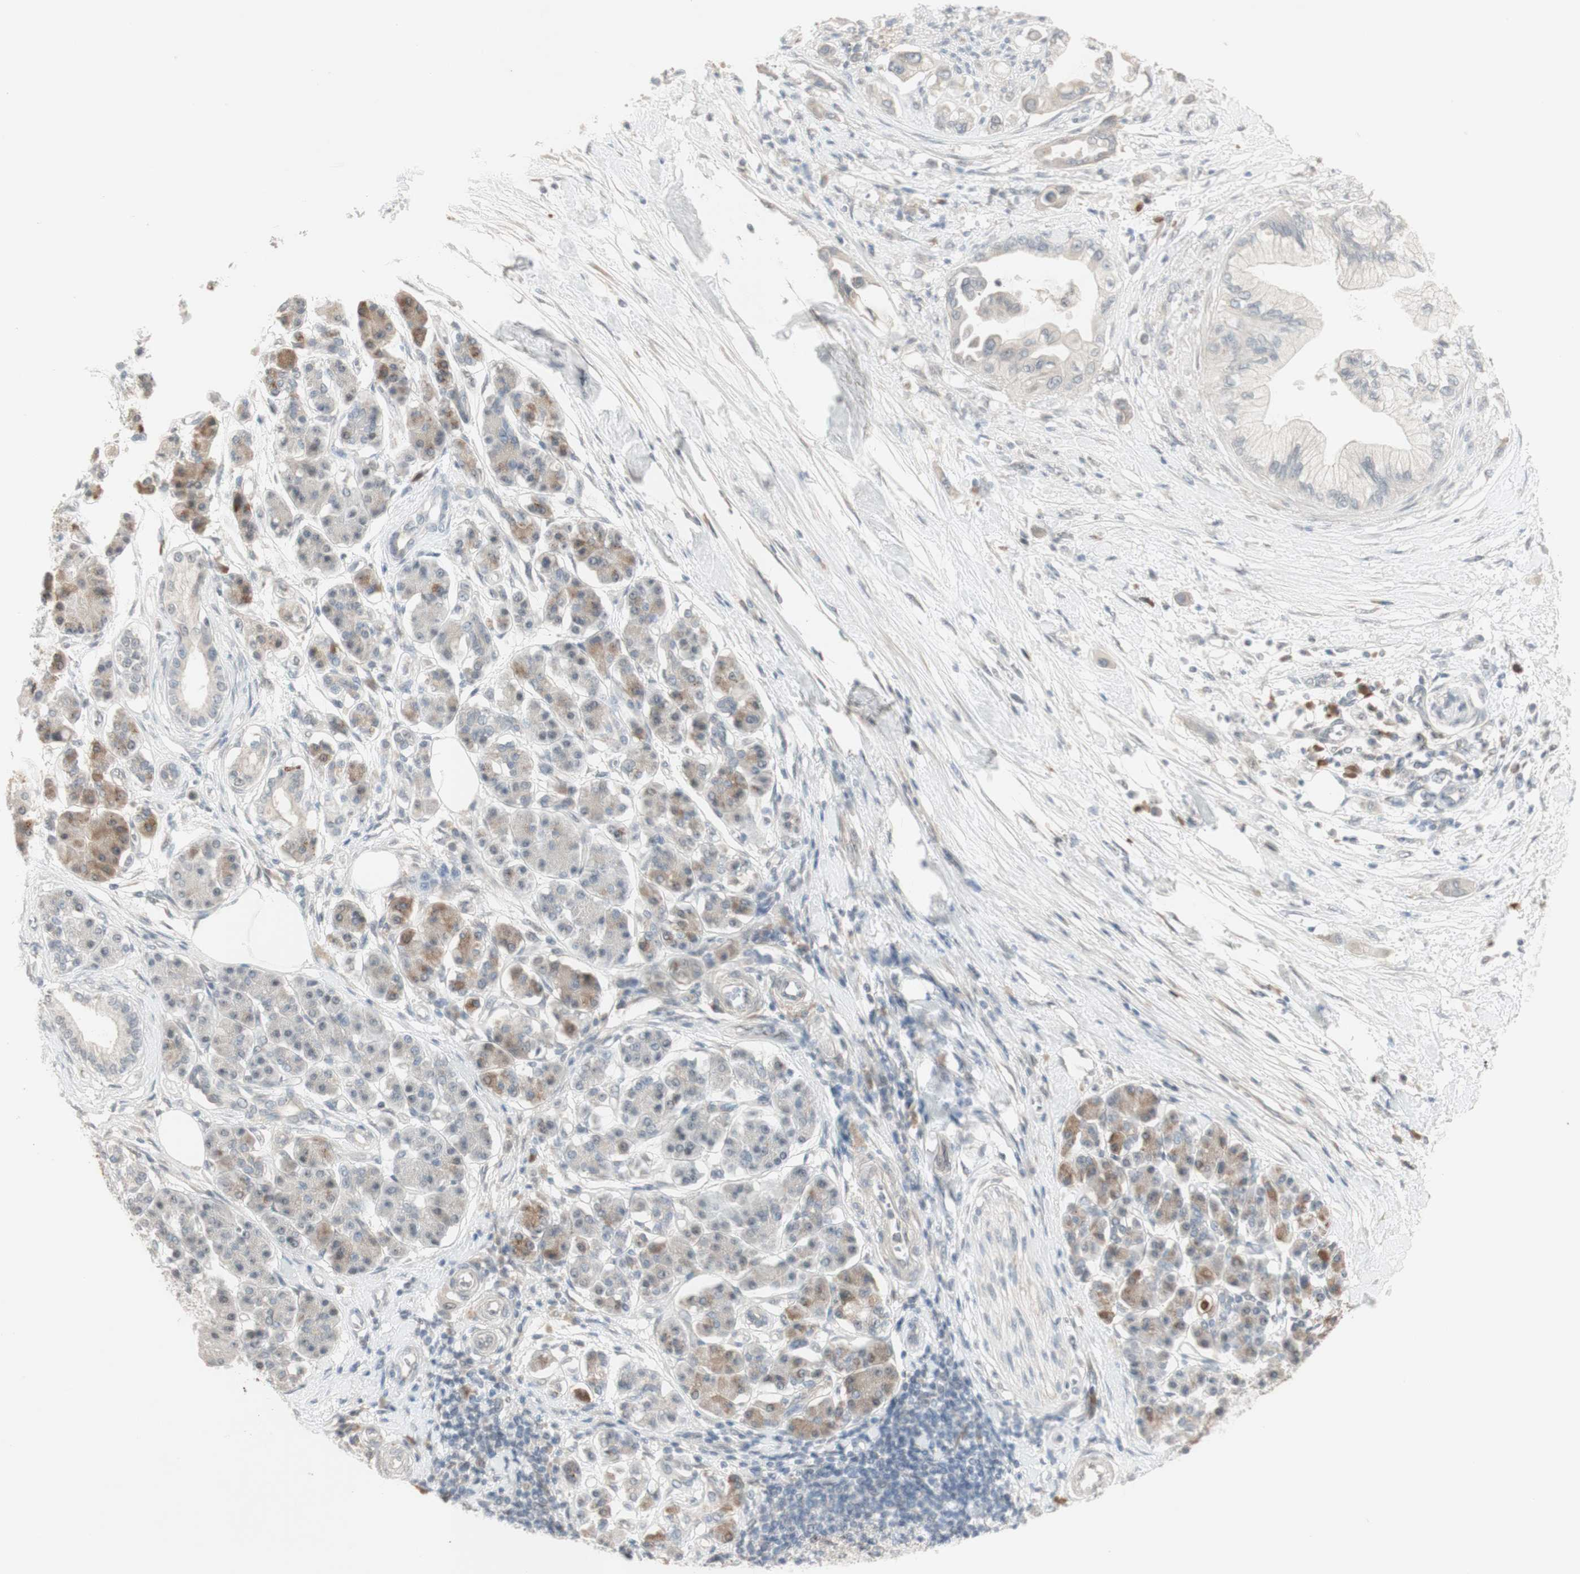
{"staining": {"intensity": "negative", "quantity": "none", "location": "none"}, "tissue": "pancreatic cancer", "cell_type": "Tumor cells", "image_type": "cancer", "snomed": [{"axis": "morphology", "description": "Adenocarcinoma, NOS"}, {"axis": "morphology", "description": "Adenocarcinoma, metastatic, NOS"}, {"axis": "topography", "description": "Lymph node"}, {"axis": "topography", "description": "Pancreas"}, {"axis": "topography", "description": "Duodenum"}], "caption": "Immunohistochemistry (IHC) of adenocarcinoma (pancreatic) shows no expression in tumor cells.", "gene": "PLCD4", "patient": {"sex": "female", "age": 64}}